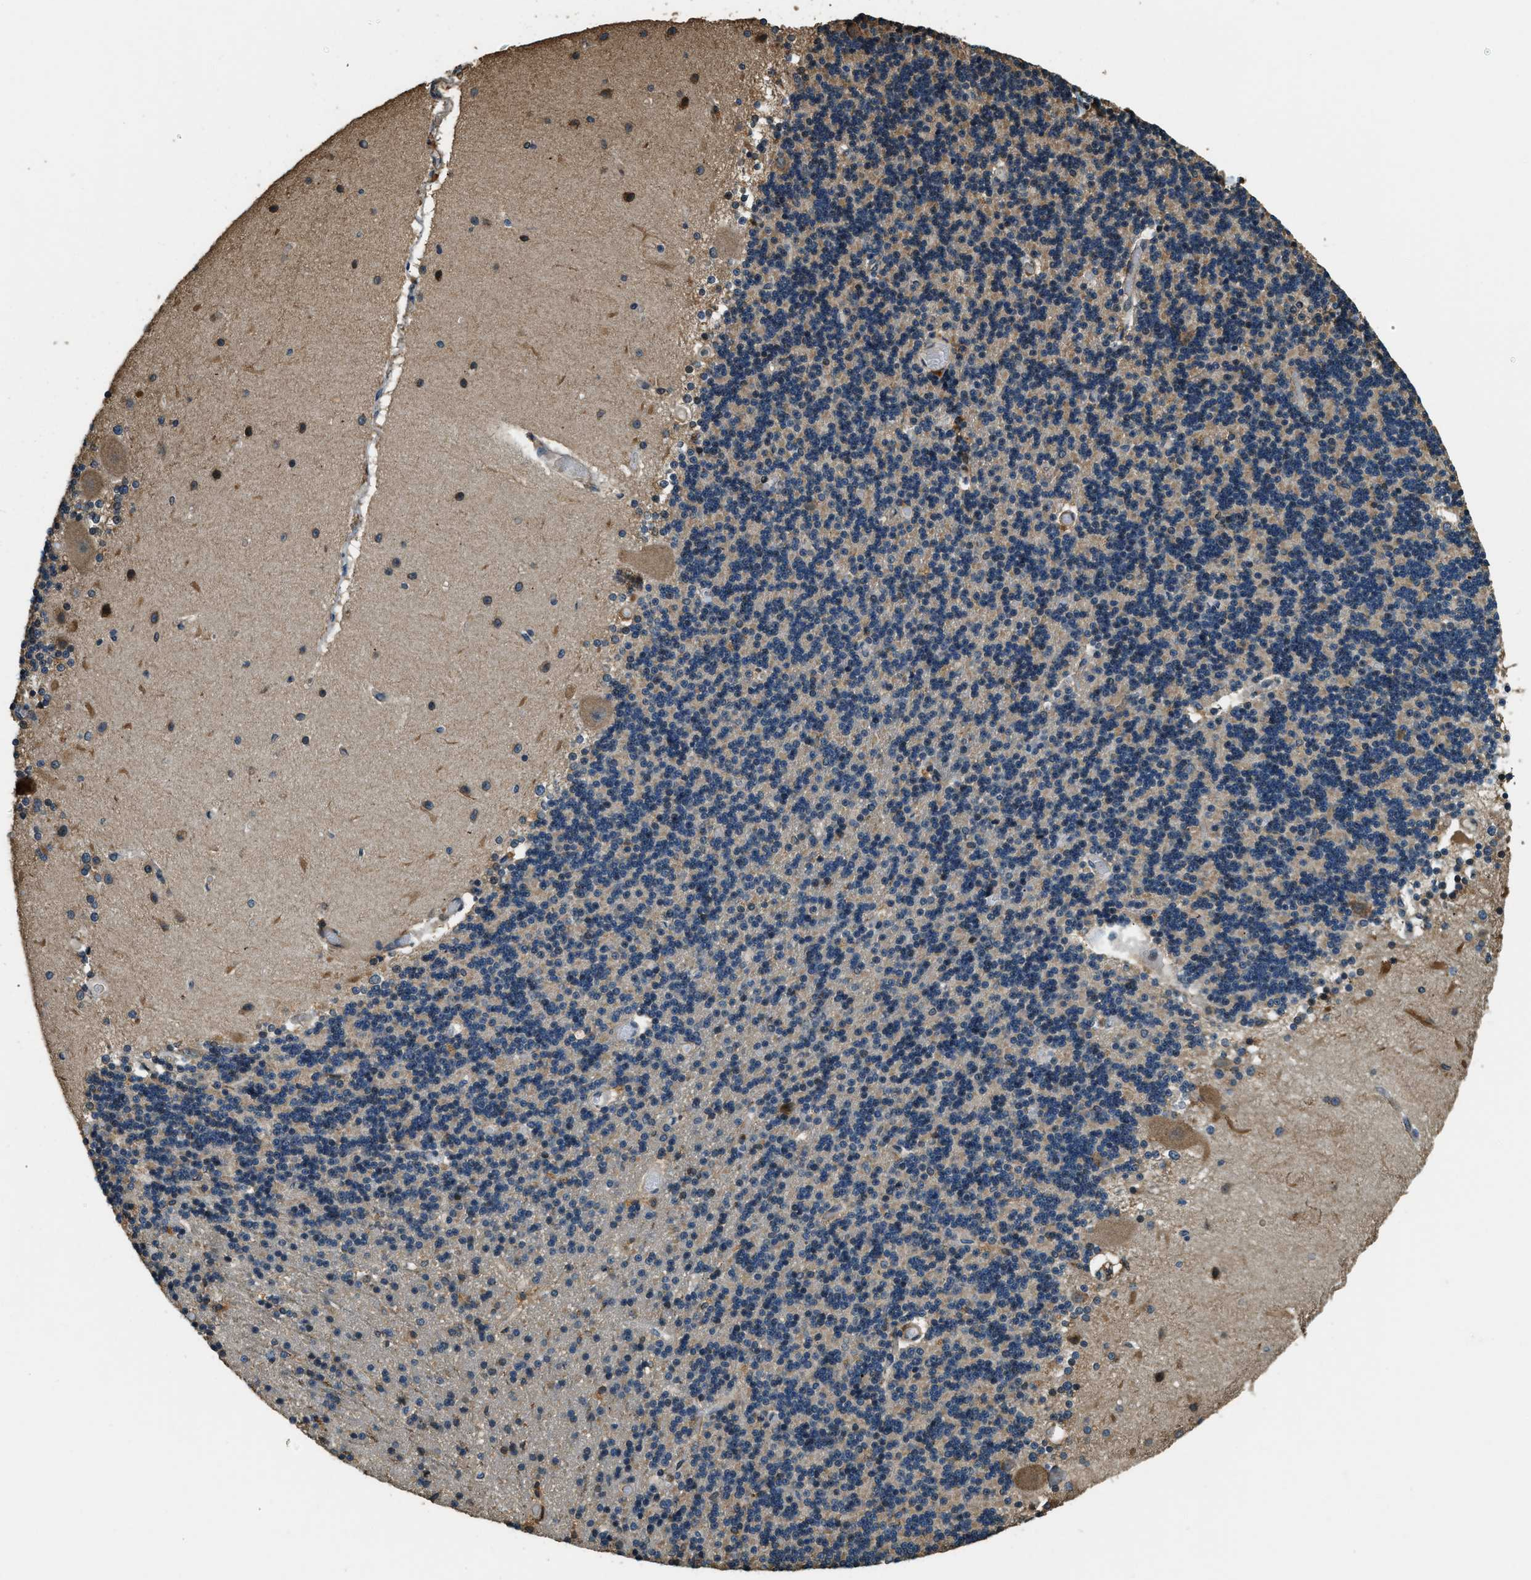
{"staining": {"intensity": "weak", "quantity": "25%-75%", "location": "cytoplasmic/membranous"}, "tissue": "cerebellum", "cell_type": "Cells in granular layer", "image_type": "normal", "snomed": [{"axis": "morphology", "description": "Normal tissue, NOS"}, {"axis": "topography", "description": "Cerebellum"}], "caption": "Immunohistochemical staining of normal cerebellum exhibits low levels of weak cytoplasmic/membranous expression in approximately 25%-75% of cells in granular layer.", "gene": "ERGIC1", "patient": {"sex": "female", "age": 54}}